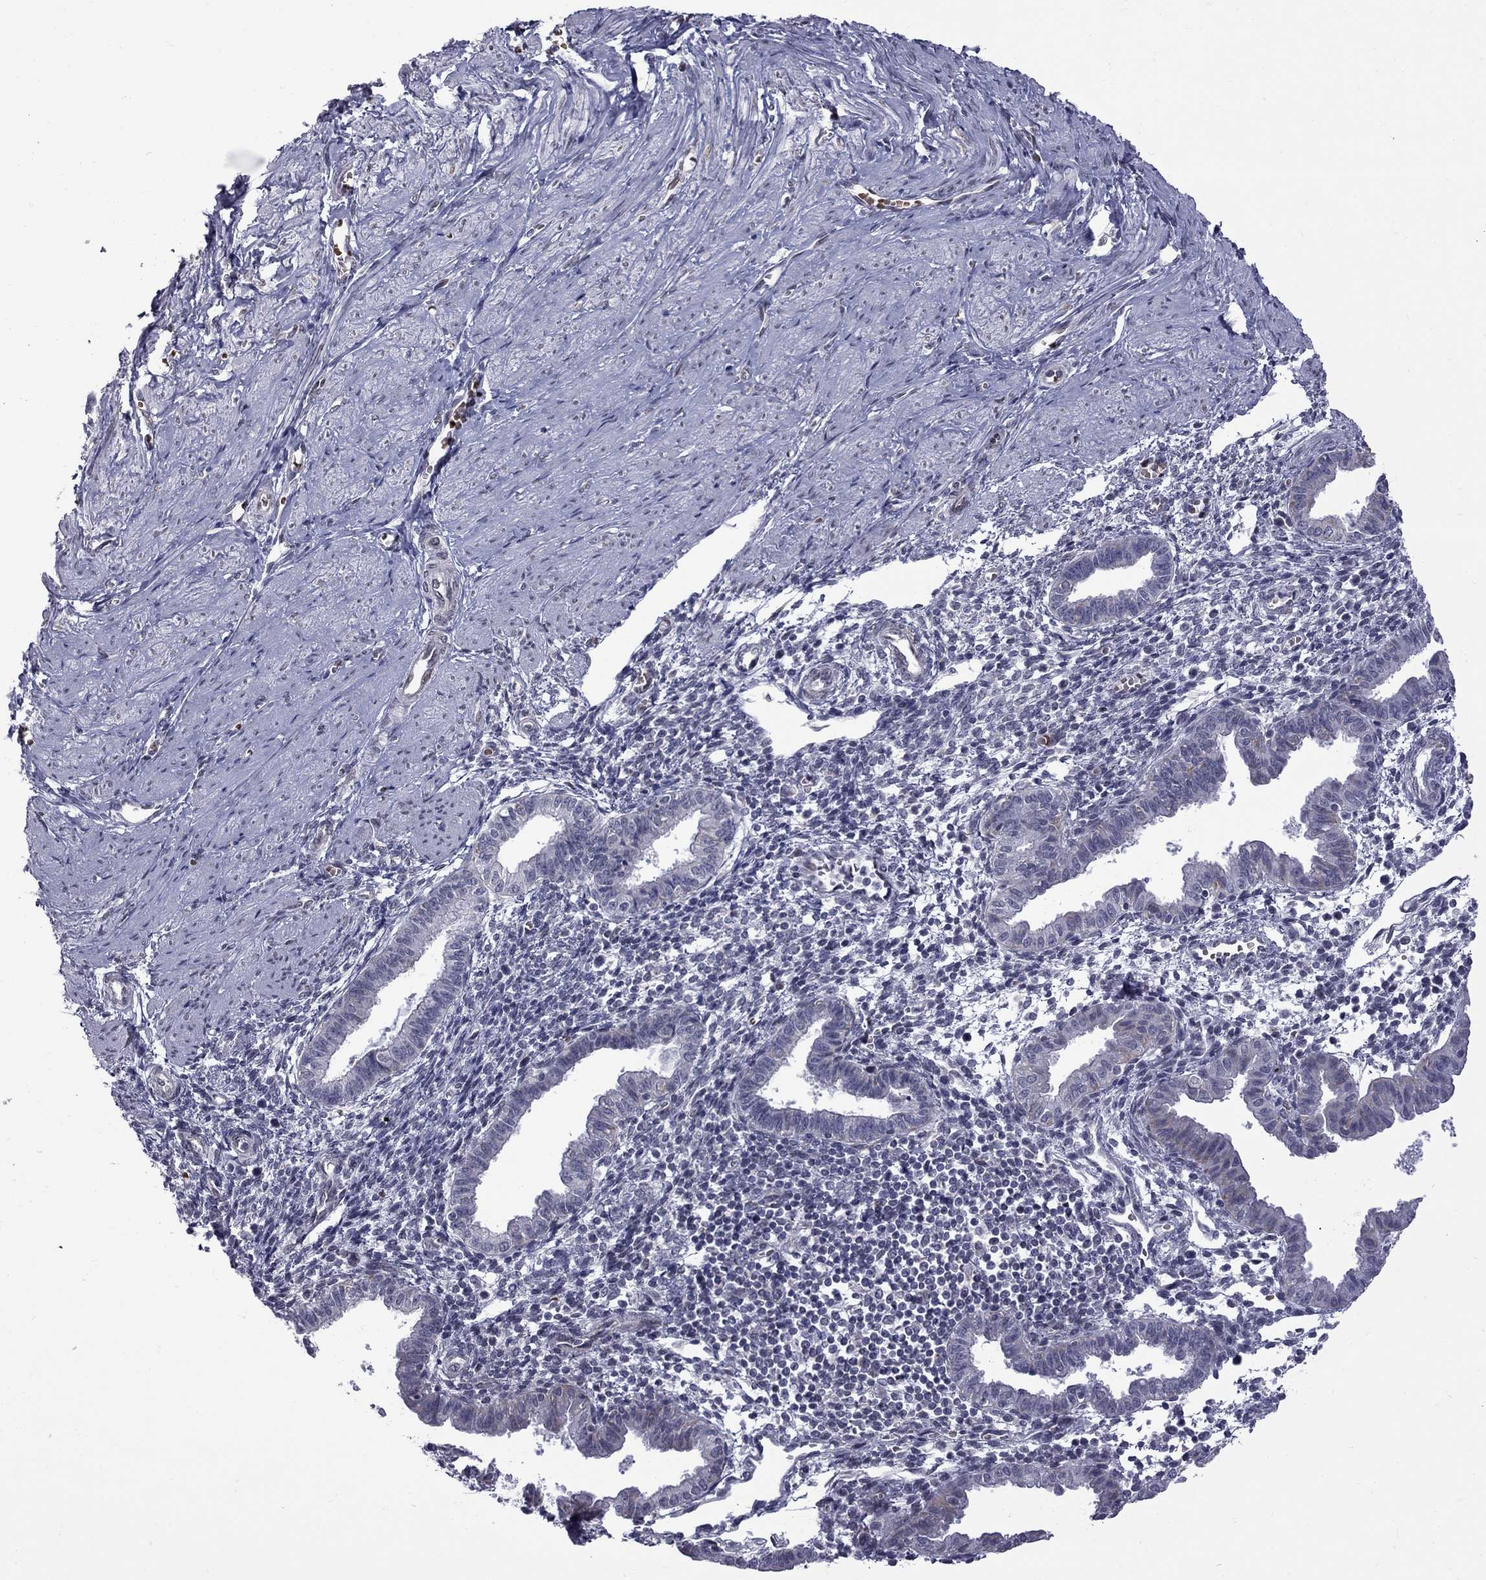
{"staining": {"intensity": "negative", "quantity": "none", "location": "none"}, "tissue": "endometrium", "cell_type": "Cells in endometrial stroma", "image_type": "normal", "snomed": [{"axis": "morphology", "description": "Normal tissue, NOS"}, {"axis": "topography", "description": "Endometrium"}], "caption": "Immunohistochemistry image of benign endometrium: human endometrium stained with DAB exhibits no significant protein positivity in cells in endometrial stroma.", "gene": "CLTCL1", "patient": {"sex": "female", "age": 37}}